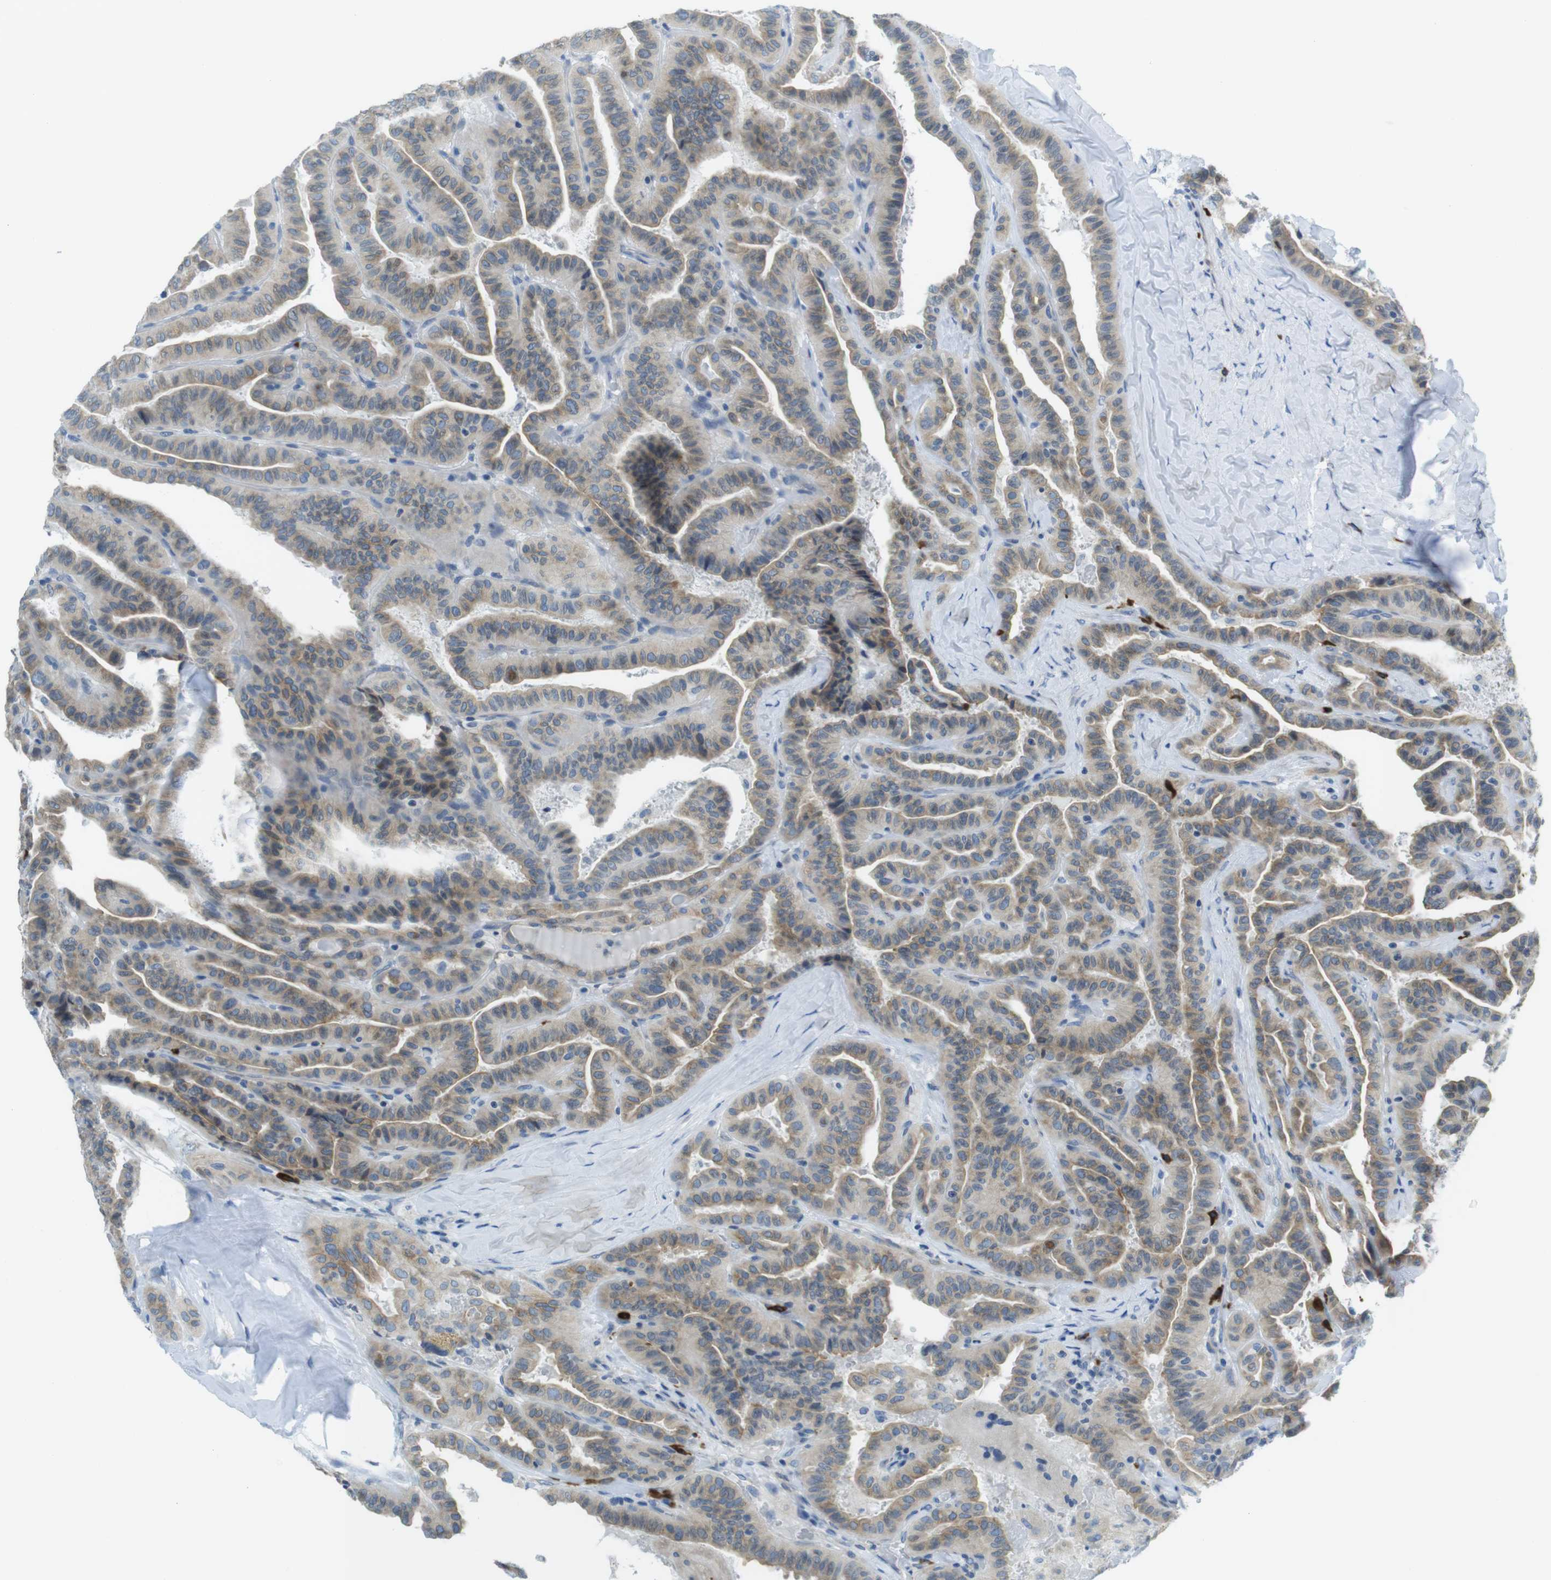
{"staining": {"intensity": "weak", "quantity": ">75%", "location": "cytoplasmic/membranous"}, "tissue": "thyroid cancer", "cell_type": "Tumor cells", "image_type": "cancer", "snomed": [{"axis": "morphology", "description": "Papillary adenocarcinoma, NOS"}, {"axis": "topography", "description": "Thyroid gland"}], "caption": "Thyroid papillary adenocarcinoma tissue displays weak cytoplasmic/membranous positivity in about >75% of tumor cells The staining was performed using DAB (3,3'-diaminobenzidine), with brown indicating positive protein expression. Nuclei are stained blue with hematoxylin.", "gene": "CLPTM1L", "patient": {"sex": "male", "age": 77}}